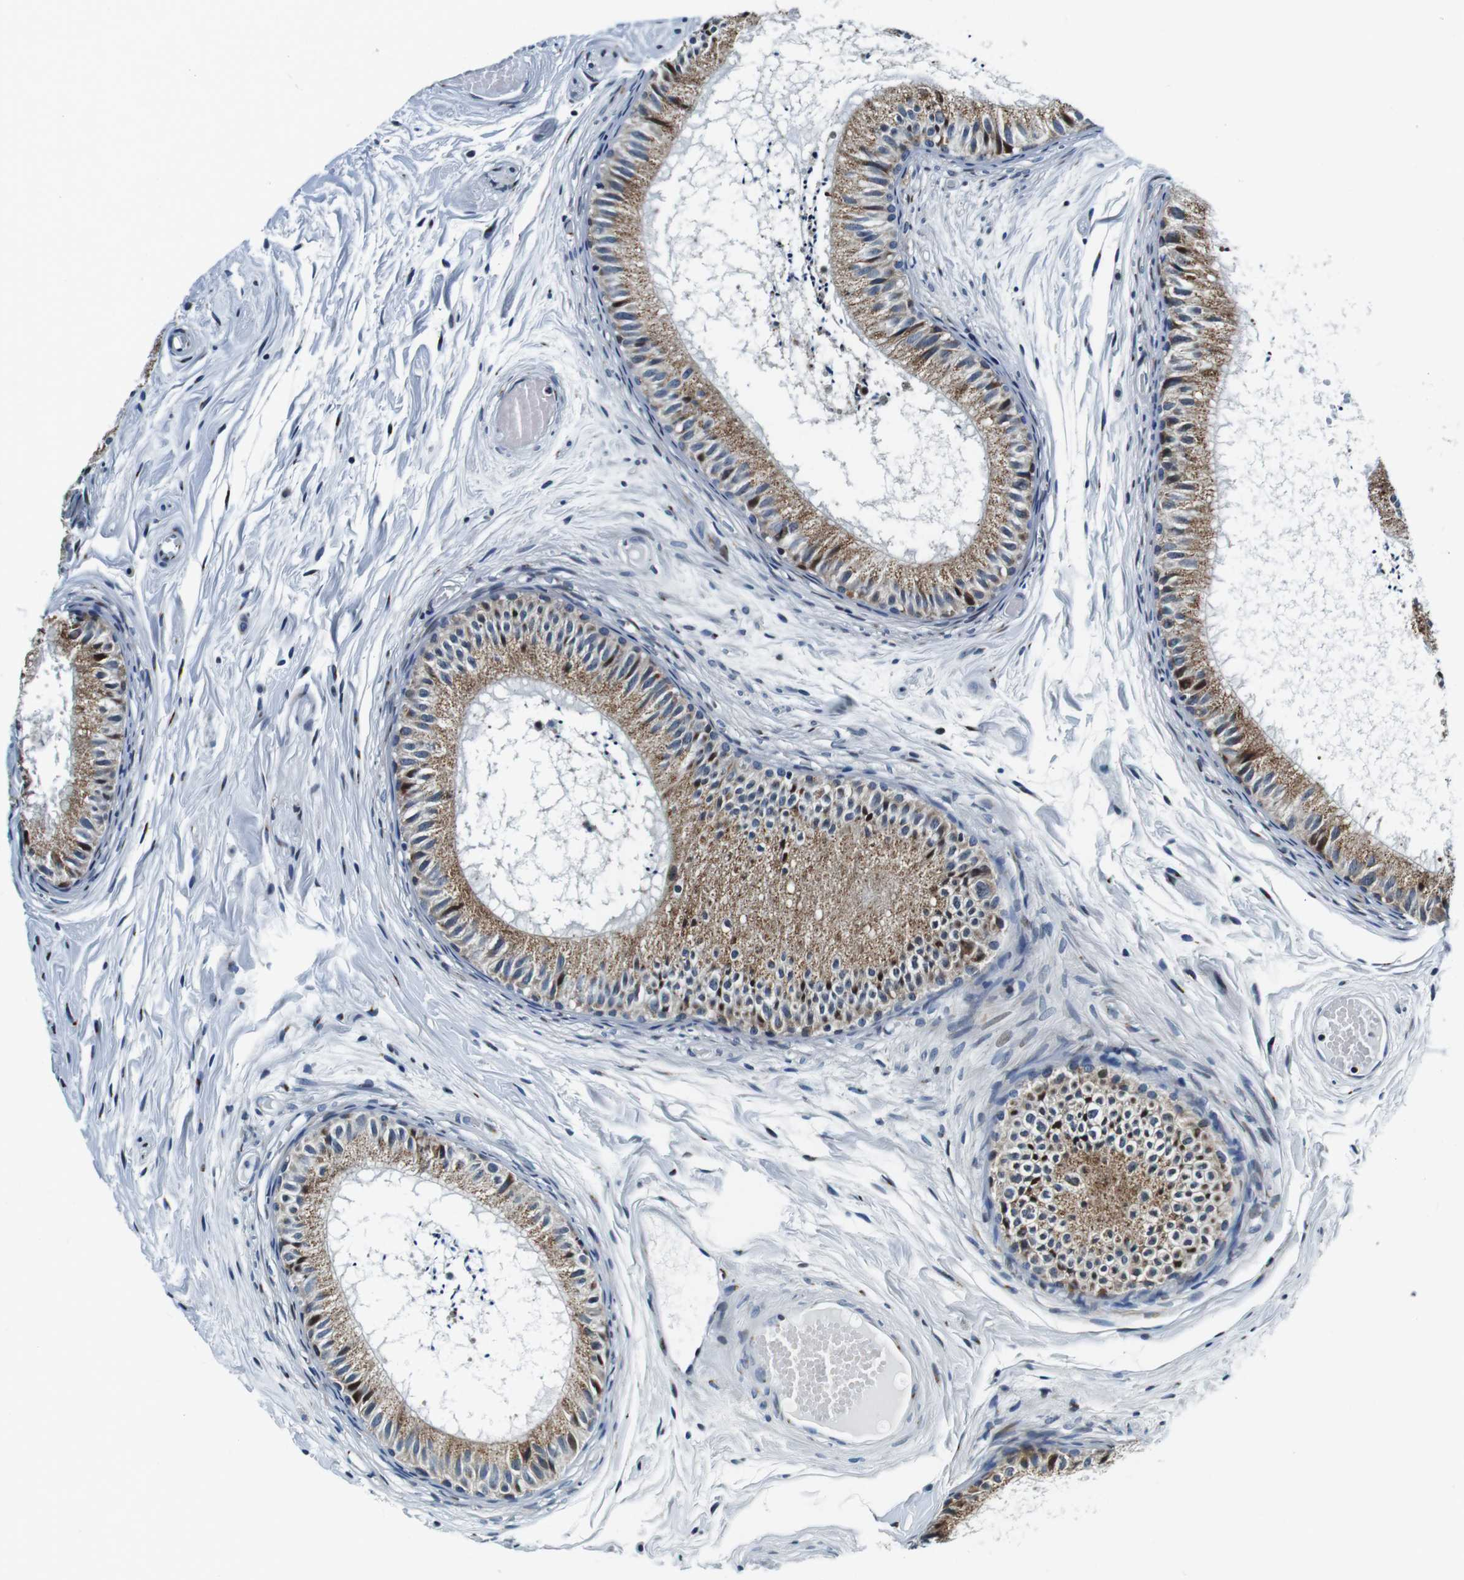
{"staining": {"intensity": "moderate", "quantity": ">75%", "location": "cytoplasmic/membranous"}, "tissue": "epididymis", "cell_type": "Glandular cells", "image_type": "normal", "snomed": [{"axis": "morphology", "description": "Normal tissue, NOS"}, {"axis": "topography", "description": "Epididymis"}], "caption": "Approximately >75% of glandular cells in normal human epididymis reveal moderate cytoplasmic/membranous protein positivity as visualized by brown immunohistochemical staining.", "gene": "FAR2", "patient": {"sex": "male", "age": 46}}